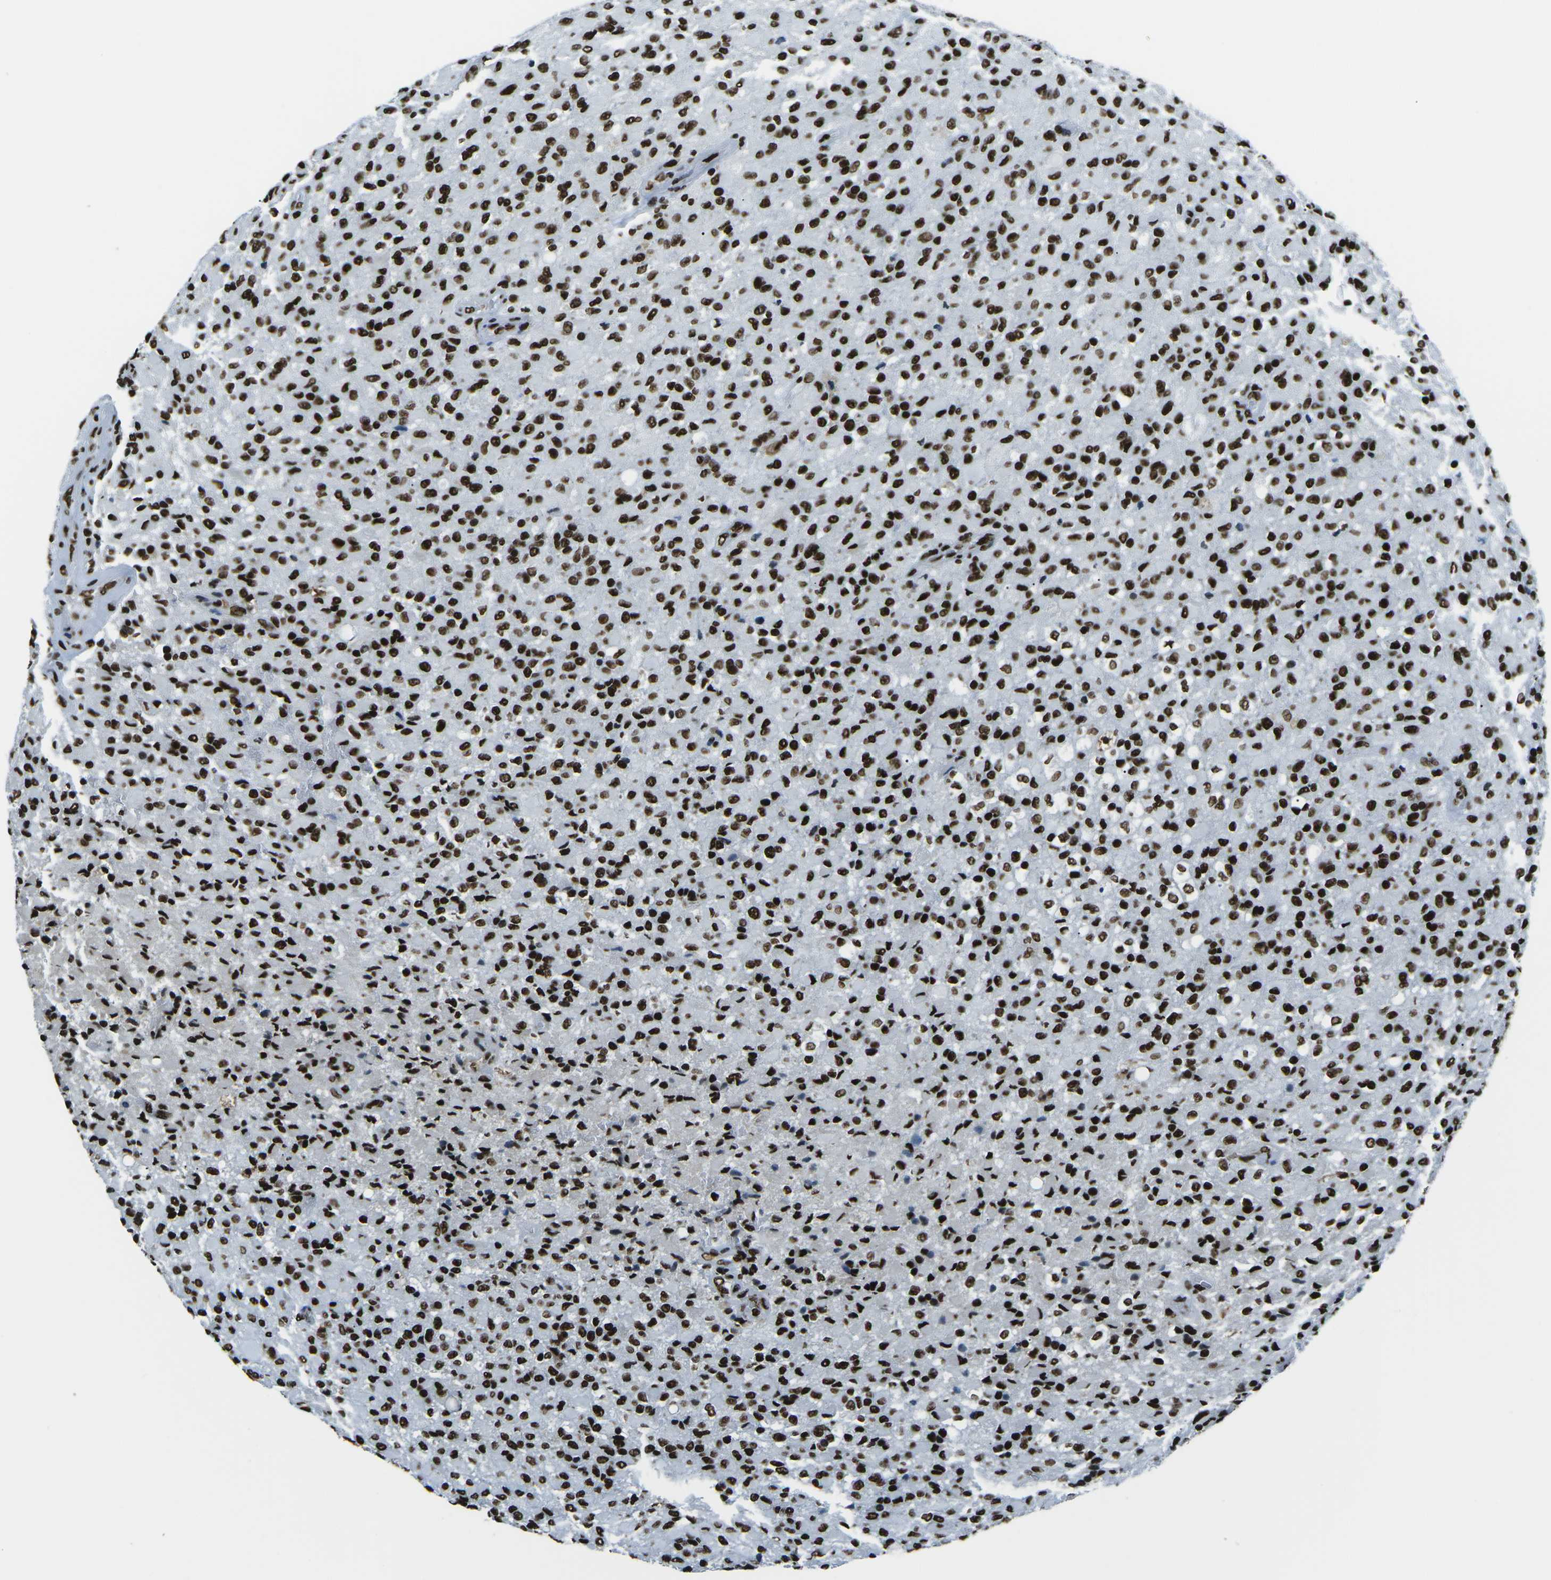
{"staining": {"intensity": "strong", "quantity": ">75%", "location": "nuclear"}, "tissue": "glioma", "cell_type": "Tumor cells", "image_type": "cancer", "snomed": [{"axis": "morphology", "description": "Glioma, malignant, High grade"}, {"axis": "topography", "description": "Brain"}], "caption": "About >75% of tumor cells in human glioma demonstrate strong nuclear protein positivity as visualized by brown immunohistochemical staining.", "gene": "HNRNPL", "patient": {"sex": "male", "age": 71}}